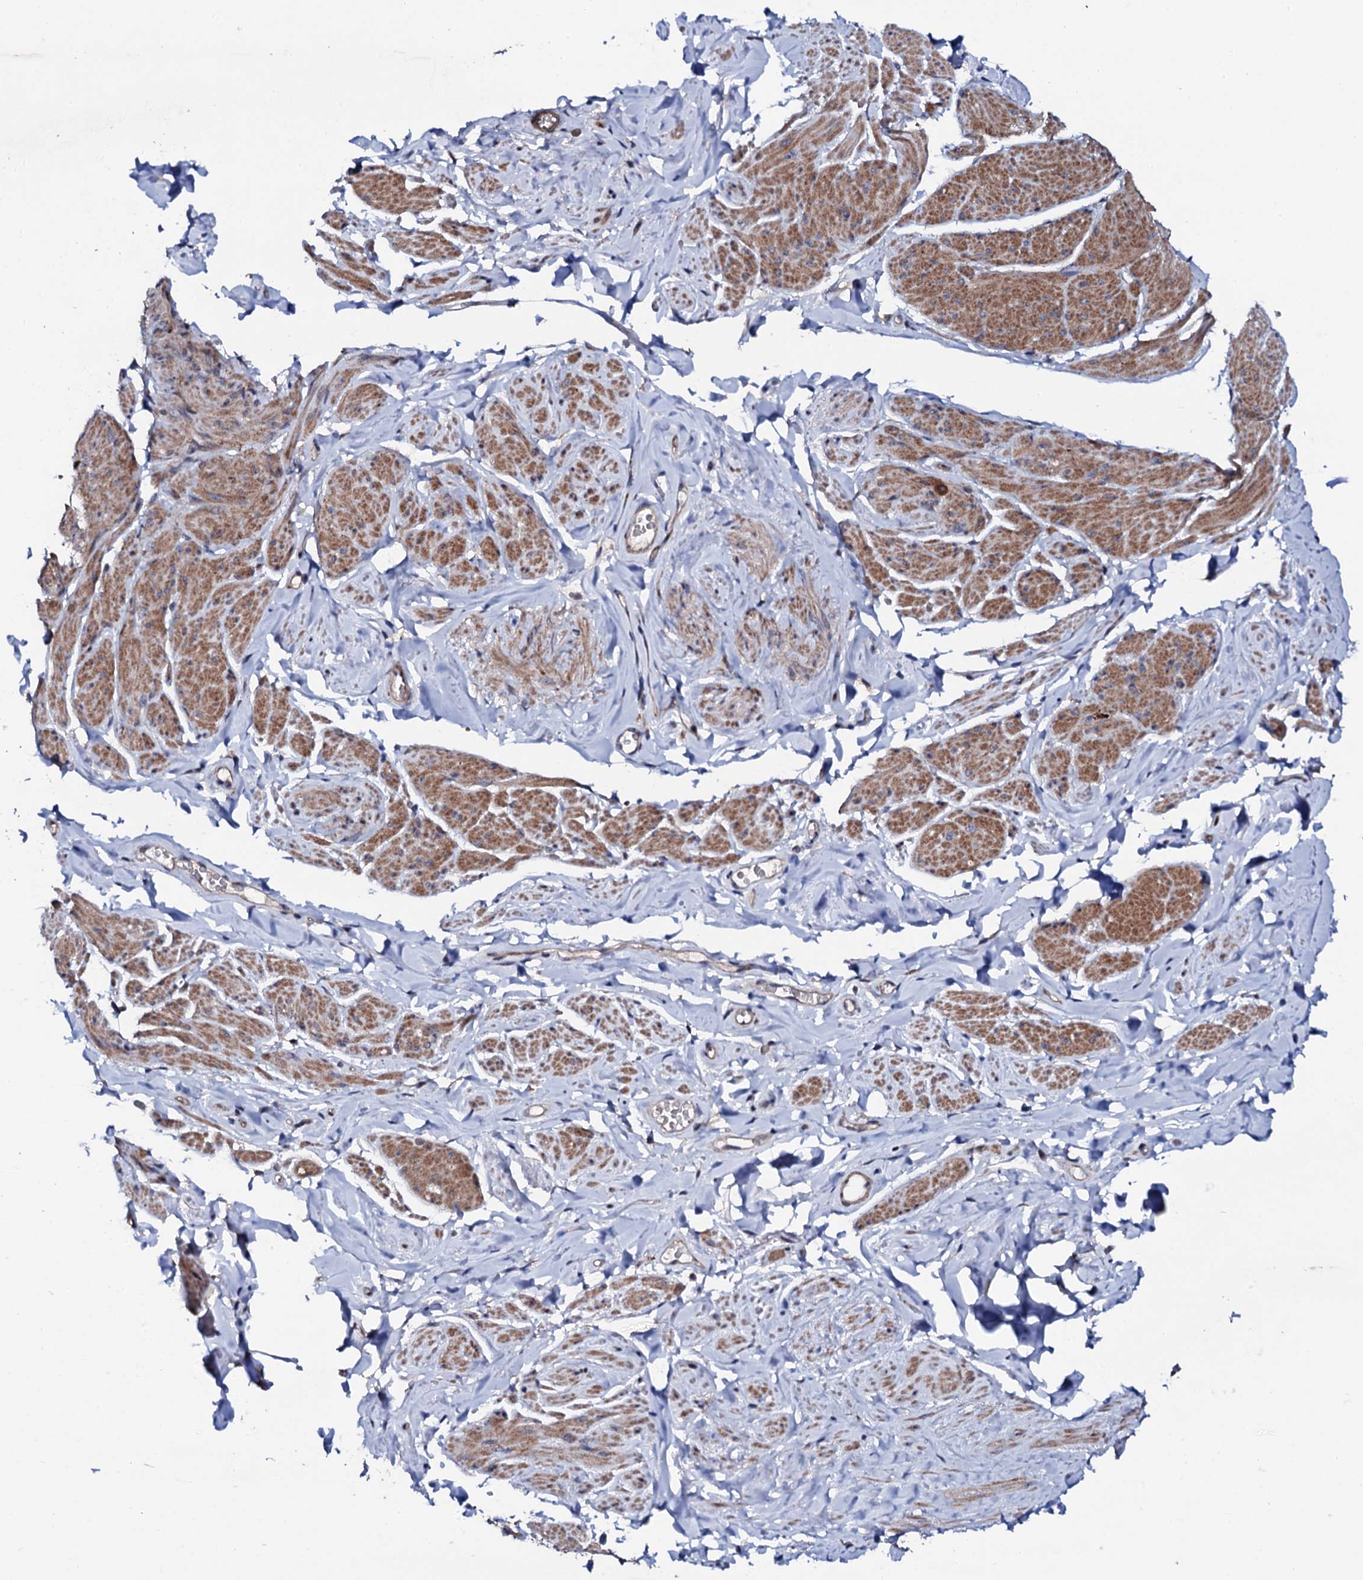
{"staining": {"intensity": "moderate", "quantity": "25%-75%", "location": "cytoplasmic/membranous"}, "tissue": "smooth muscle", "cell_type": "Smooth muscle cells", "image_type": "normal", "snomed": [{"axis": "morphology", "description": "Normal tissue, NOS"}, {"axis": "topography", "description": "Smooth muscle"}, {"axis": "topography", "description": "Peripheral nerve tissue"}], "caption": "An image of human smooth muscle stained for a protein reveals moderate cytoplasmic/membranous brown staining in smooth muscle cells.", "gene": "GTPBP4", "patient": {"sex": "male", "age": 69}}